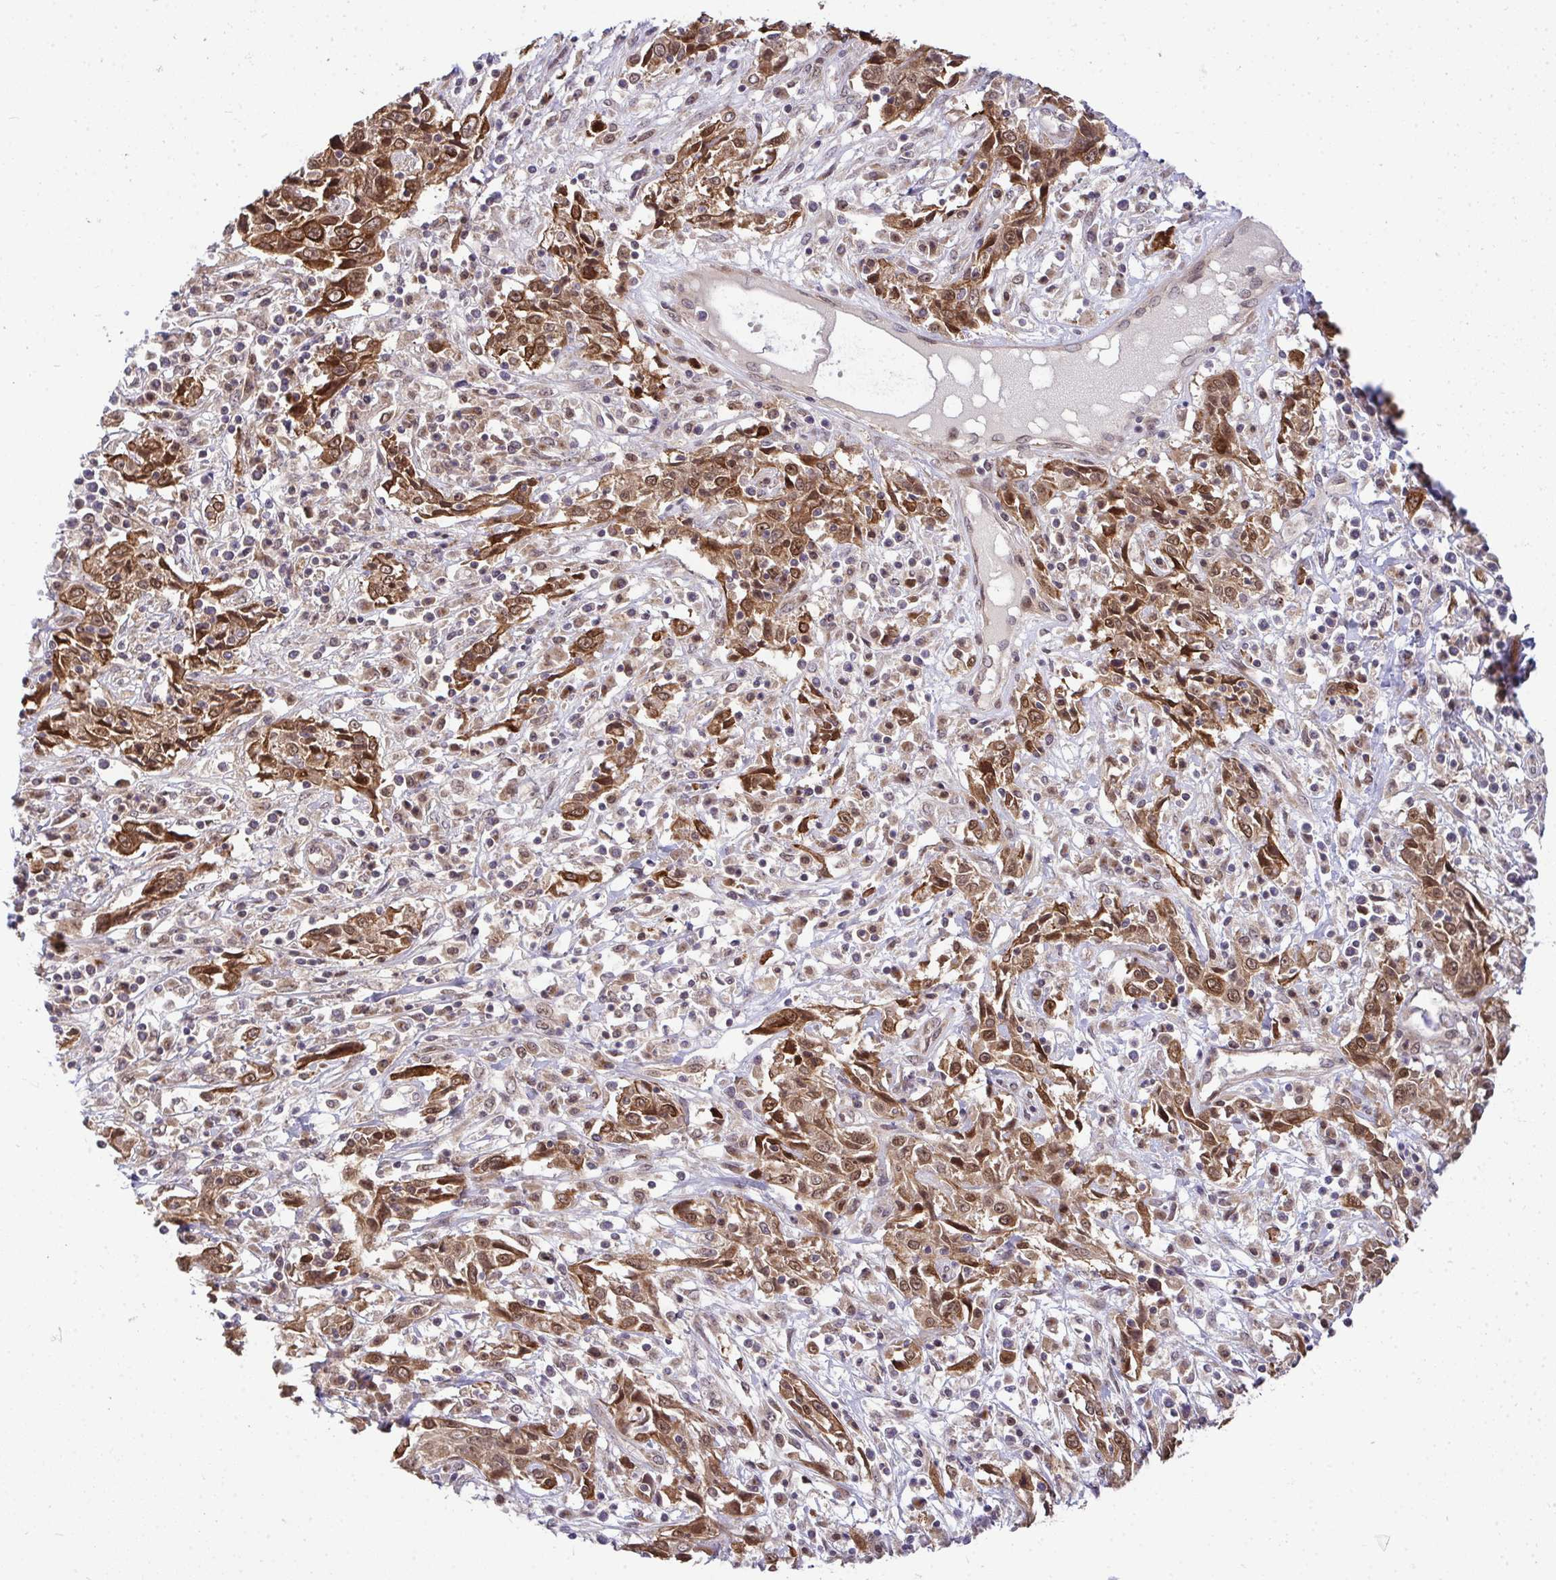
{"staining": {"intensity": "moderate", "quantity": ">75%", "location": "cytoplasmic/membranous"}, "tissue": "cervical cancer", "cell_type": "Tumor cells", "image_type": "cancer", "snomed": [{"axis": "morphology", "description": "Adenocarcinoma, NOS"}, {"axis": "topography", "description": "Cervix"}], "caption": "Moderate cytoplasmic/membranous protein positivity is seen in approximately >75% of tumor cells in cervical cancer (adenocarcinoma).", "gene": "TRIM44", "patient": {"sex": "female", "age": 40}}